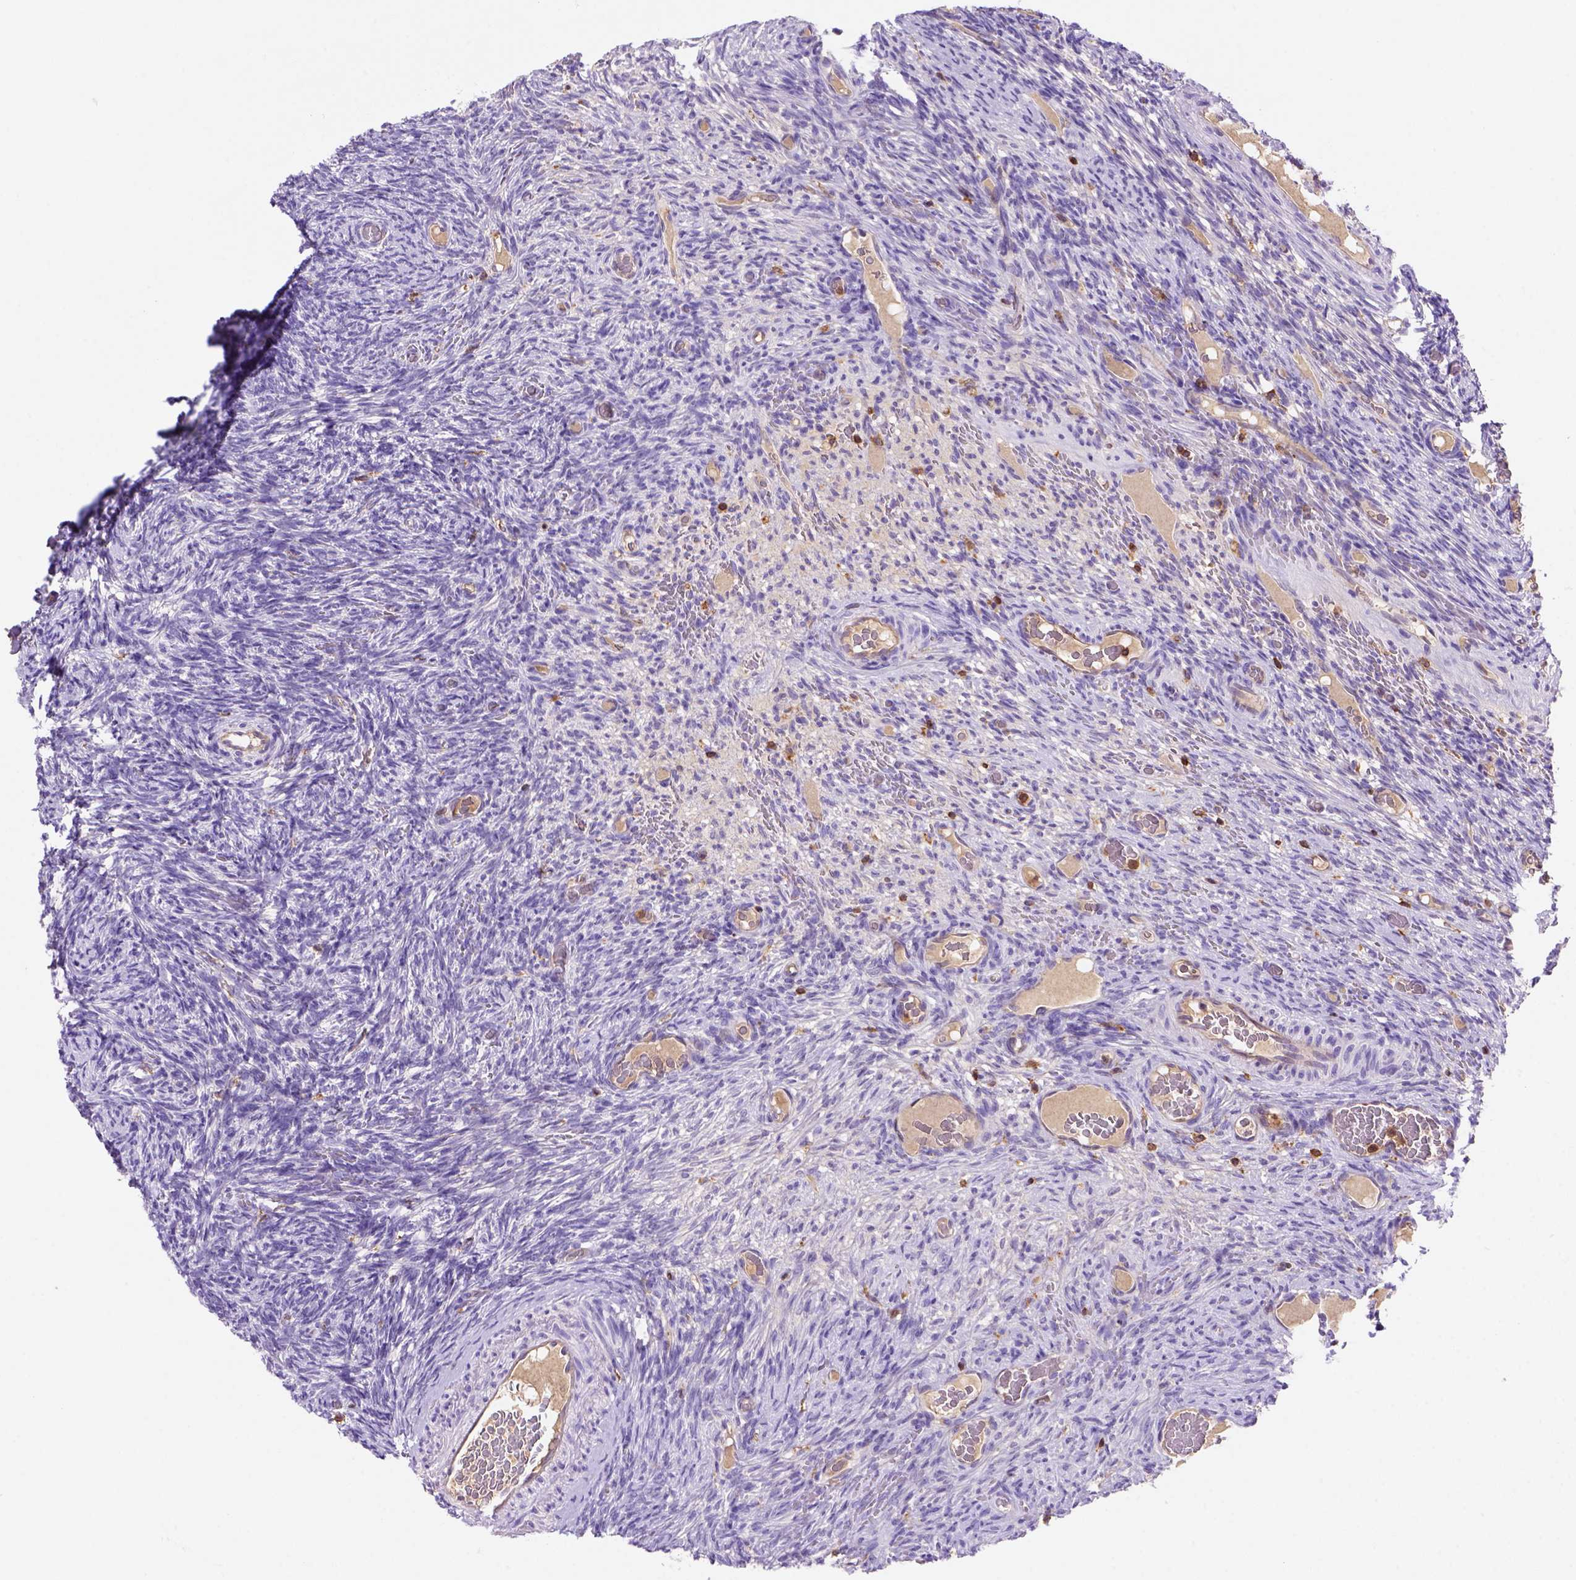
{"staining": {"intensity": "negative", "quantity": "none", "location": "none"}, "tissue": "ovary", "cell_type": "Ovarian stroma cells", "image_type": "normal", "snomed": [{"axis": "morphology", "description": "Normal tissue, NOS"}, {"axis": "topography", "description": "Ovary"}], "caption": "A high-resolution micrograph shows immunohistochemistry staining of normal ovary, which shows no significant staining in ovarian stroma cells.", "gene": "INPP5D", "patient": {"sex": "female", "age": 34}}